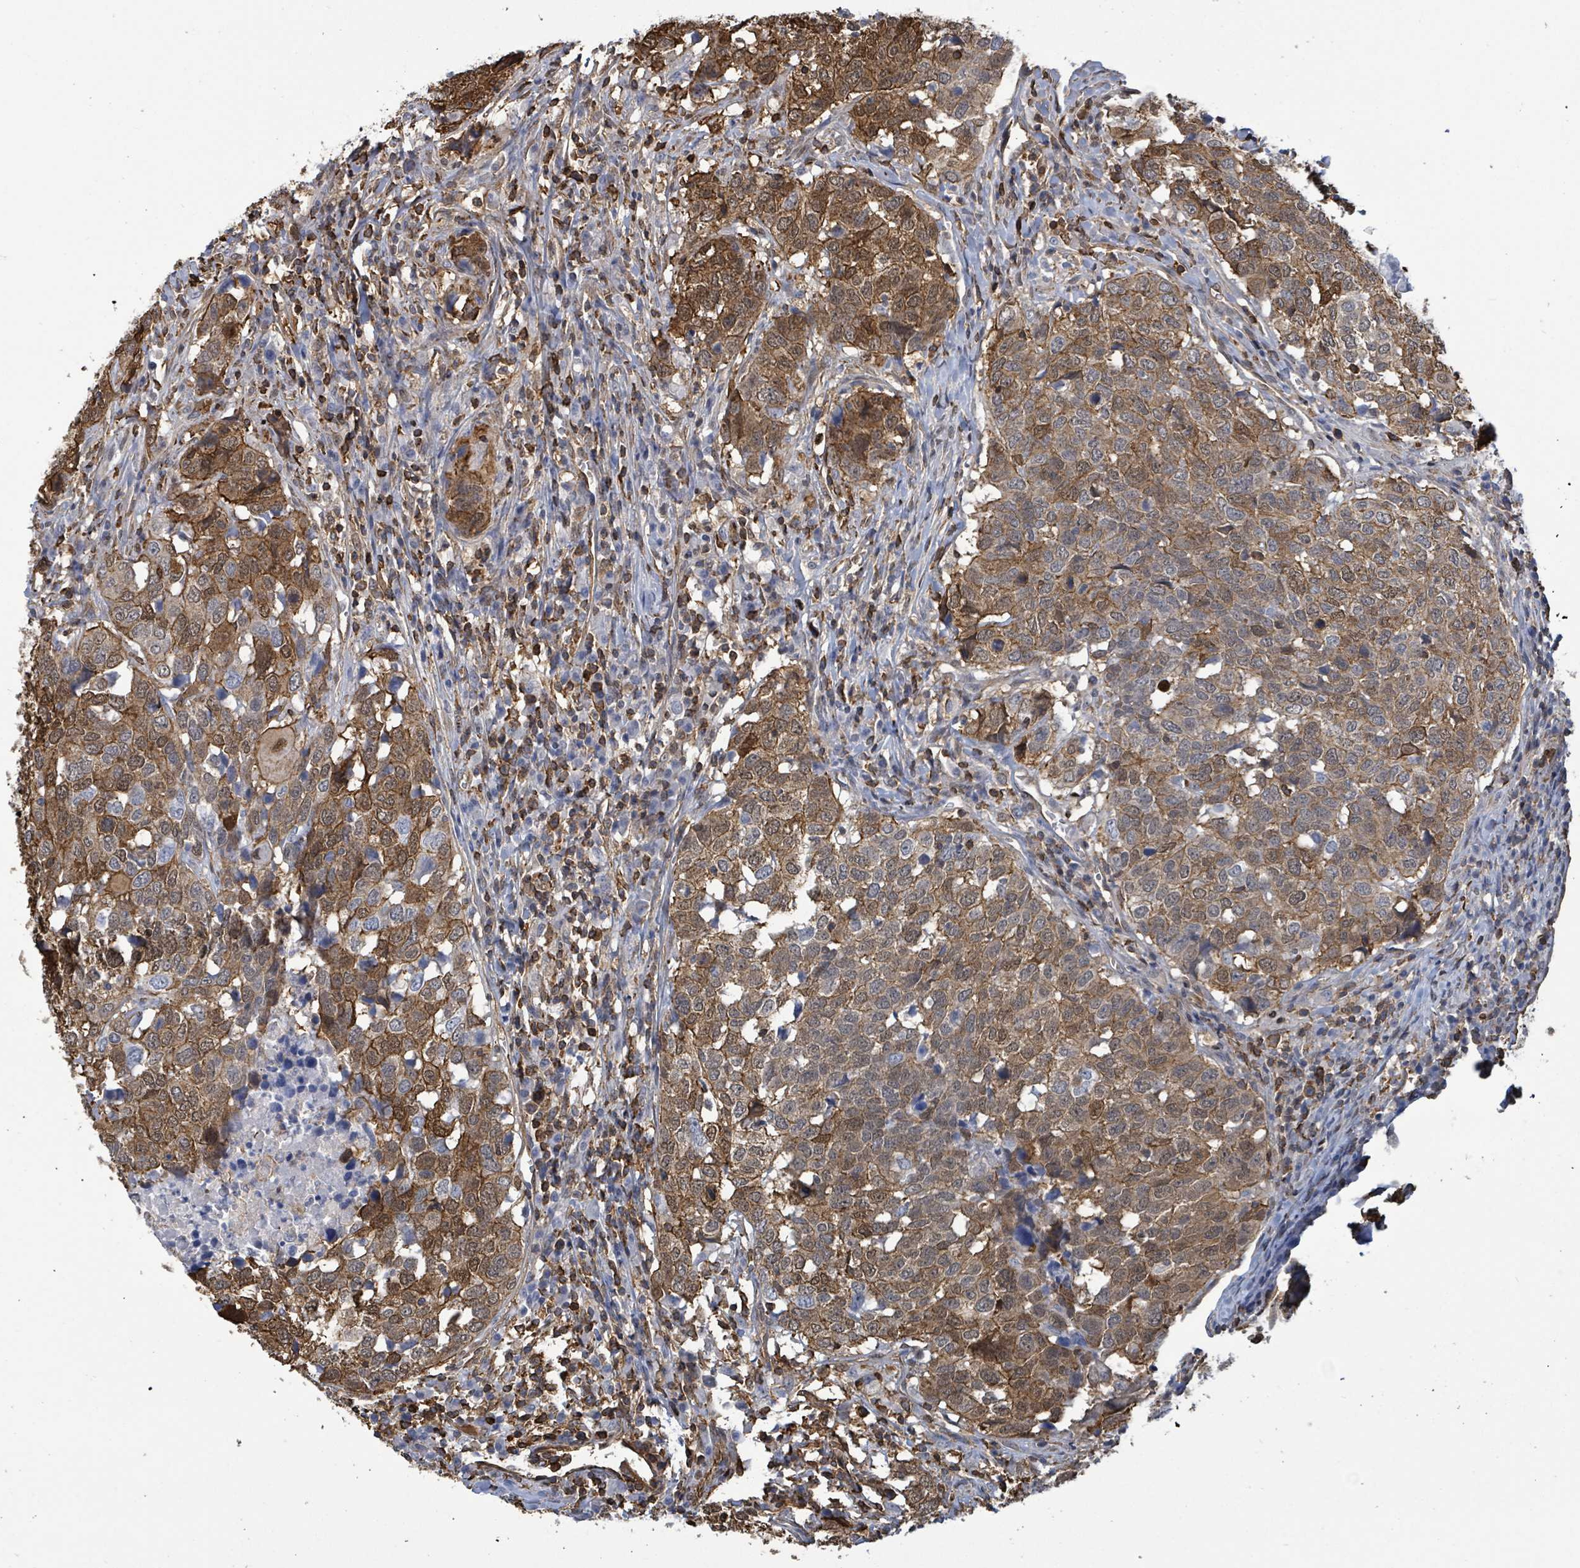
{"staining": {"intensity": "moderate", "quantity": ">75%", "location": "cytoplasmic/membranous"}, "tissue": "head and neck cancer", "cell_type": "Tumor cells", "image_type": "cancer", "snomed": [{"axis": "morphology", "description": "Normal tissue, NOS"}, {"axis": "morphology", "description": "Squamous cell carcinoma, NOS"}, {"axis": "topography", "description": "Skeletal muscle"}, {"axis": "topography", "description": "Vascular tissue"}, {"axis": "topography", "description": "Peripheral nerve tissue"}, {"axis": "topography", "description": "Head-Neck"}], "caption": "A brown stain shows moderate cytoplasmic/membranous expression of a protein in human squamous cell carcinoma (head and neck) tumor cells.", "gene": "PRKRIP1", "patient": {"sex": "male", "age": 66}}